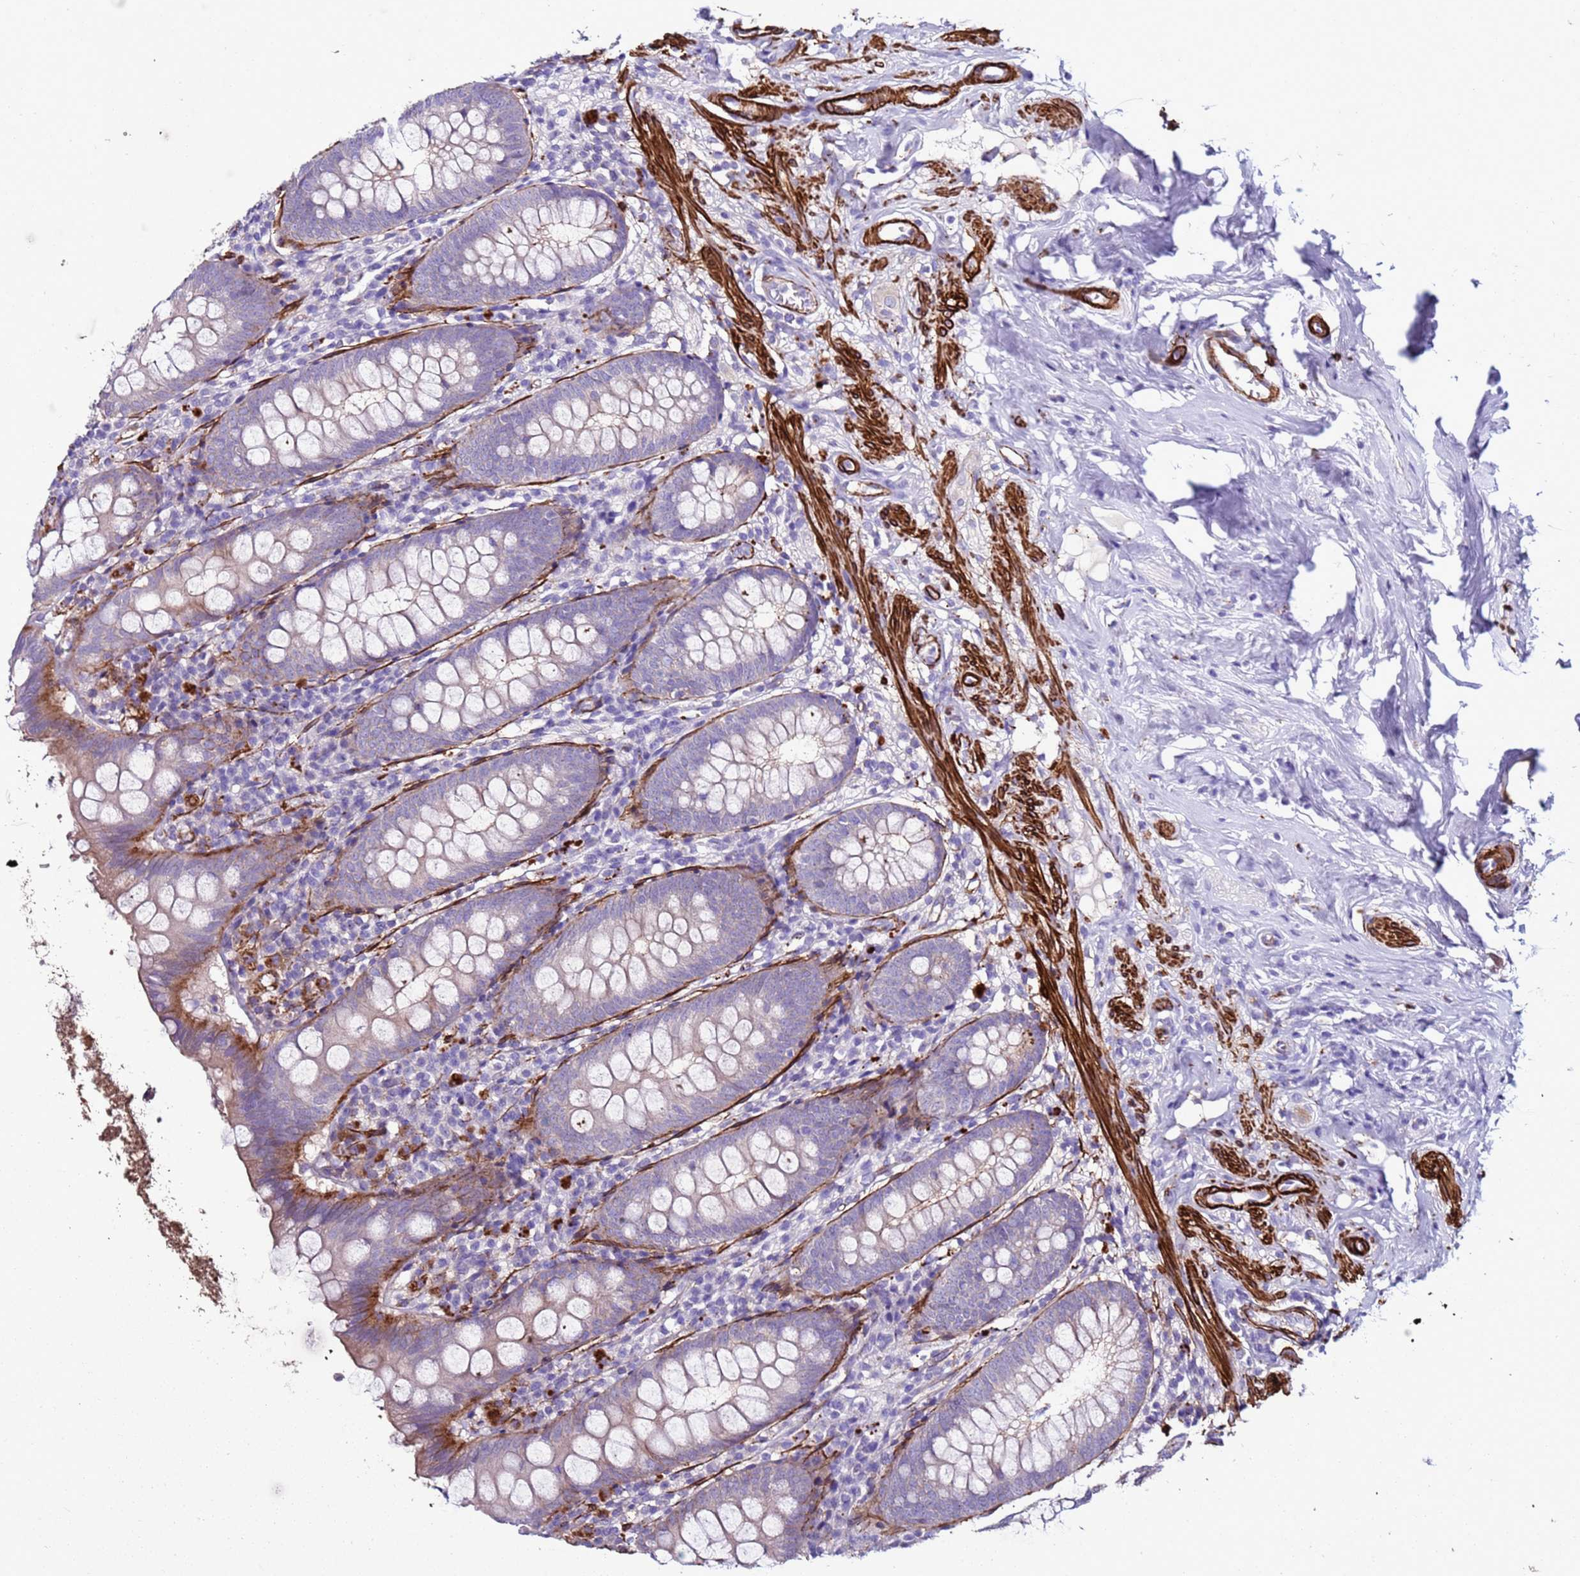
{"staining": {"intensity": "moderate", "quantity": "<25%", "location": "cytoplasmic/membranous"}, "tissue": "appendix", "cell_type": "Glandular cells", "image_type": "normal", "snomed": [{"axis": "morphology", "description": "Normal tissue, NOS"}, {"axis": "topography", "description": "Appendix"}], "caption": "A brown stain labels moderate cytoplasmic/membranous positivity of a protein in glandular cells of benign human appendix. The staining was performed using DAB (3,3'-diaminobenzidine), with brown indicating positive protein expression. Nuclei are stained blue with hematoxylin.", "gene": "RABL2A", "patient": {"sex": "female", "age": 51}}